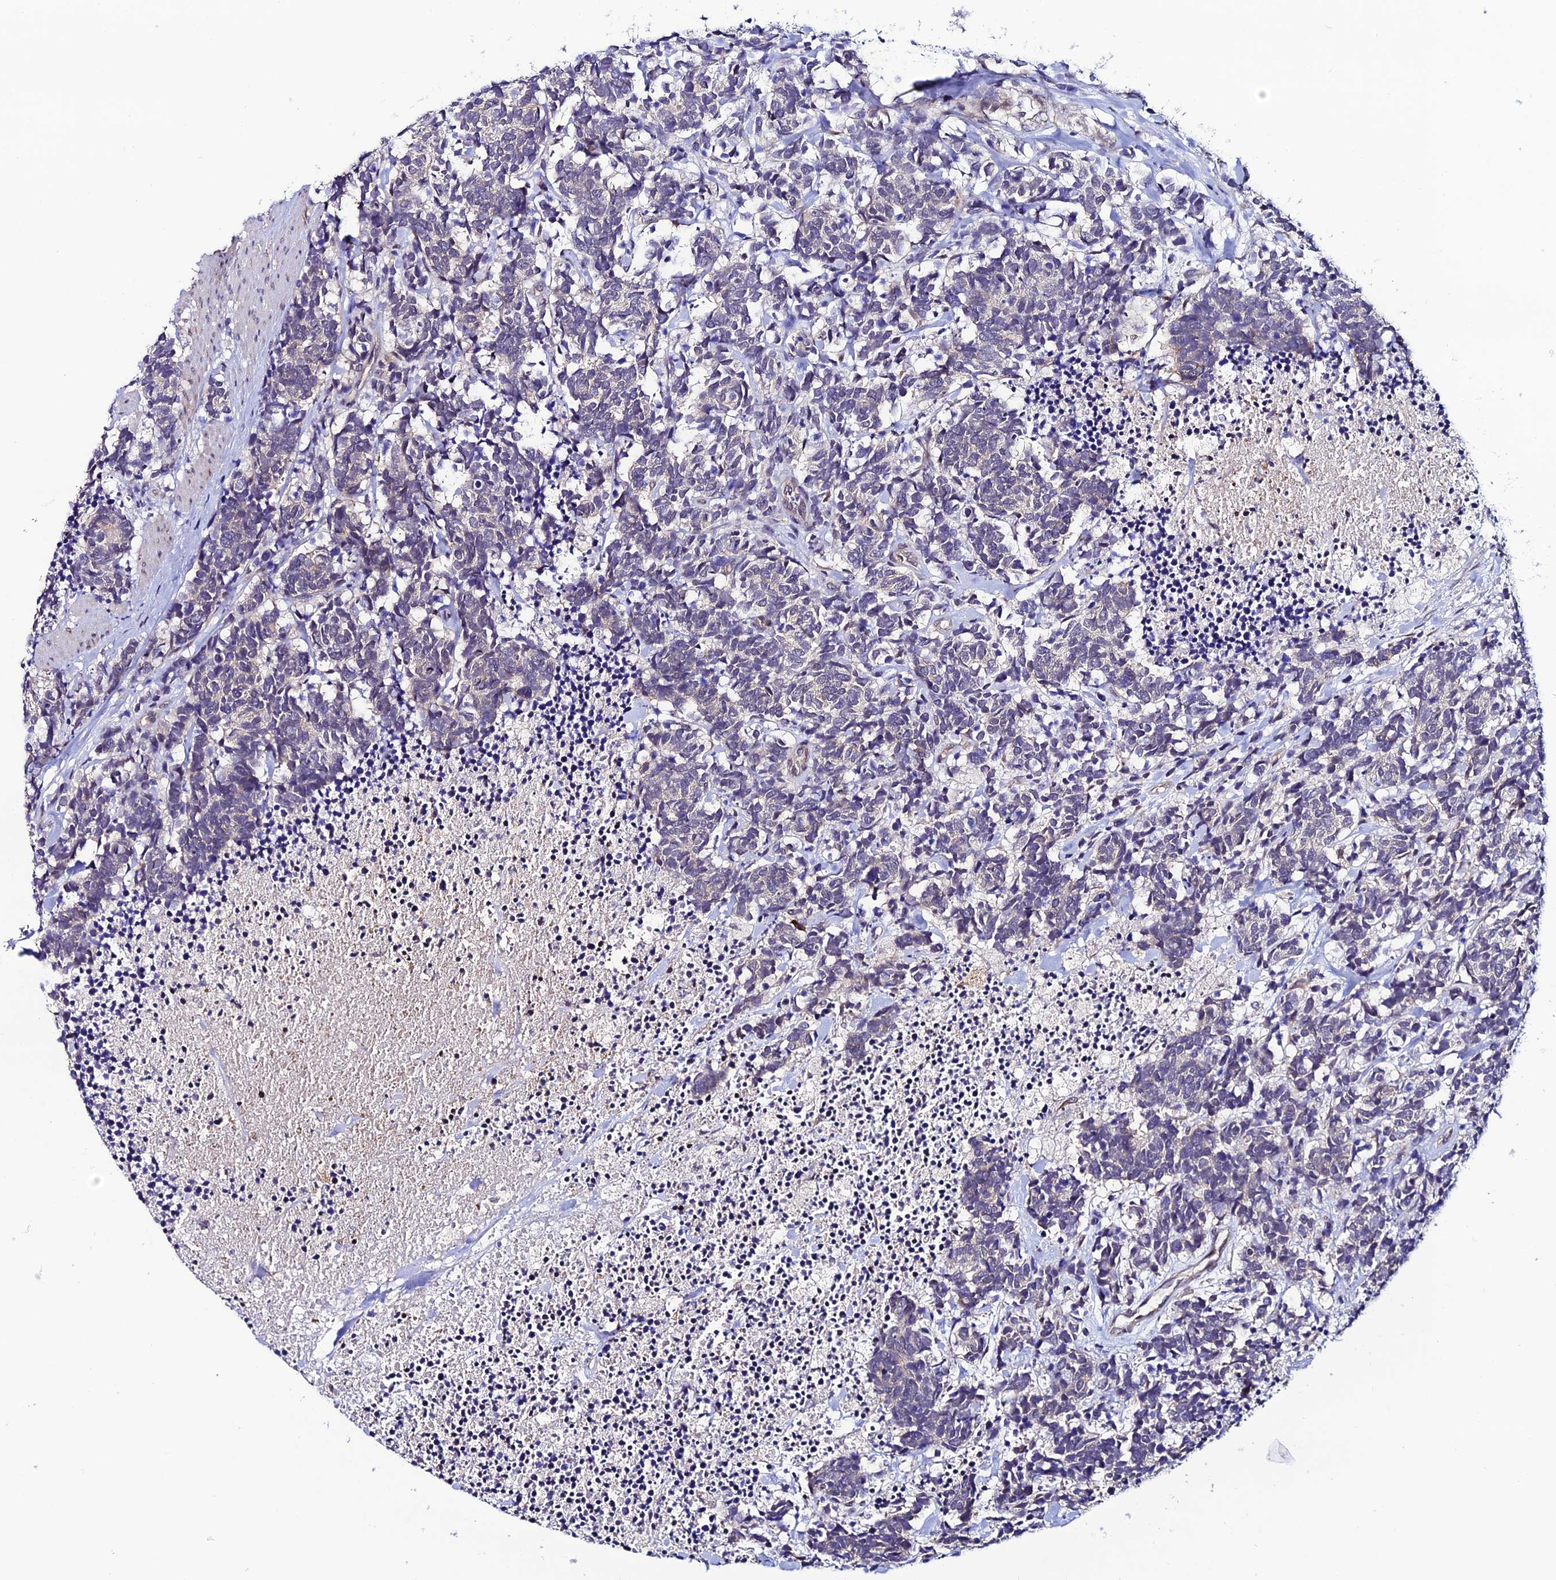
{"staining": {"intensity": "negative", "quantity": "none", "location": "none"}, "tissue": "carcinoid", "cell_type": "Tumor cells", "image_type": "cancer", "snomed": [{"axis": "morphology", "description": "Carcinoma, NOS"}, {"axis": "morphology", "description": "Carcinoid, malignant, NOS"}, {"axis": "topography", "description": "Prostate"}], "caption": "This is an immunohistochemistry (IHC) photomicrograph of human carcinoid. There is no expression in tumor cells.", "gene": "FZD8", "patient": {"sex": "male", "age": 57}}